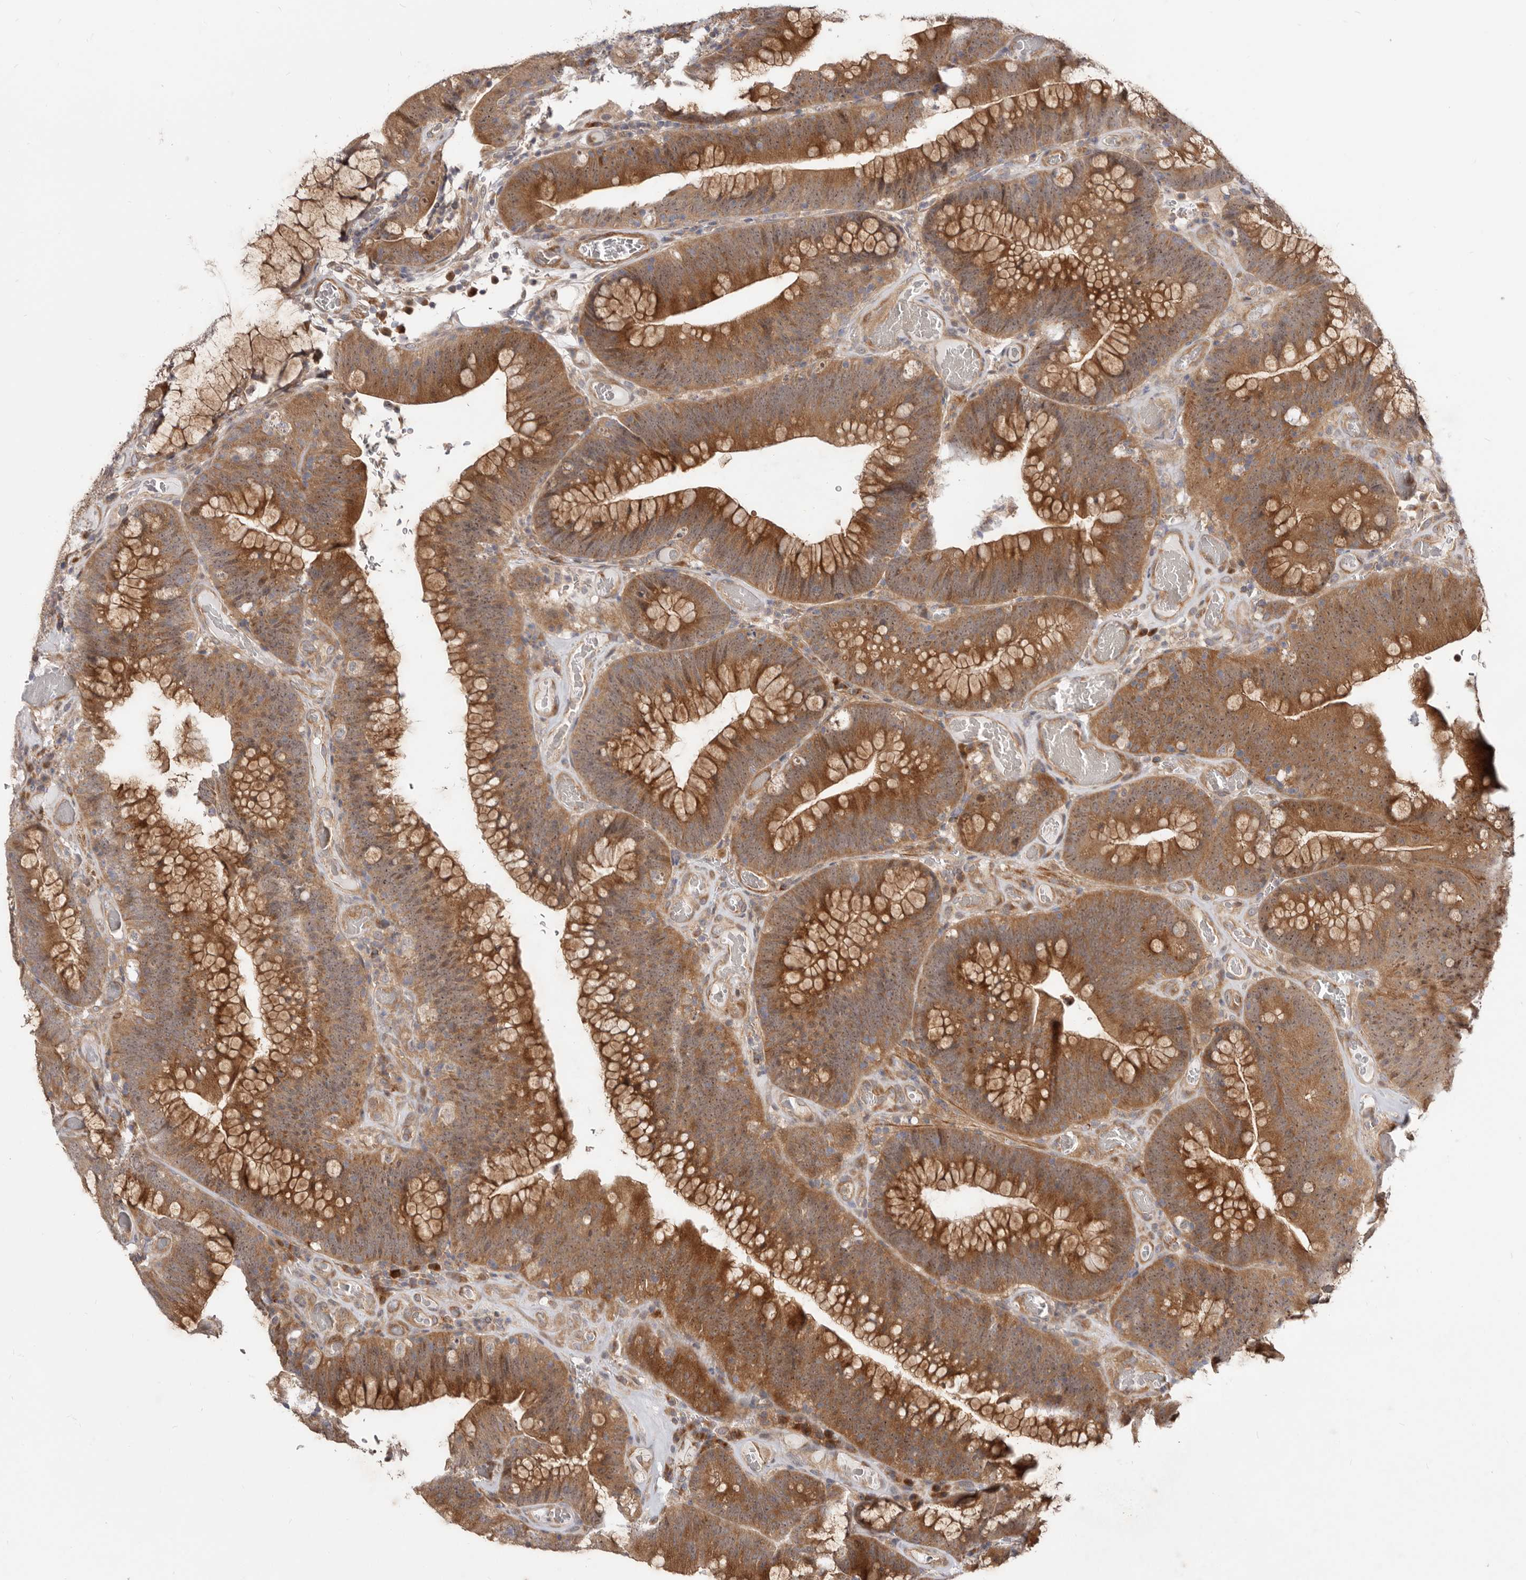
{"staining": {"intensity": "moderate", "quantity": ">75%", "location": "cytoplasmic/membranous,nuclear"}, "tissue": "colorectal cancer", "cell_type": "Tumor cells", "image_type": "cancer", "snomed": [{"axis": "morphology", "description": "Normal tissue, NOS"}, {"axis": "topography", "description": "Colon"}], "caption": "IHC image of colorectal cancer stained for a protein (brown), which shows medium levels of moderate cytoplasmic/membranous and nuclear staining in approximately >75% of tumor cells.", "gene": "GPATCH4", "patient": {"sex": "female", "age": 82}}